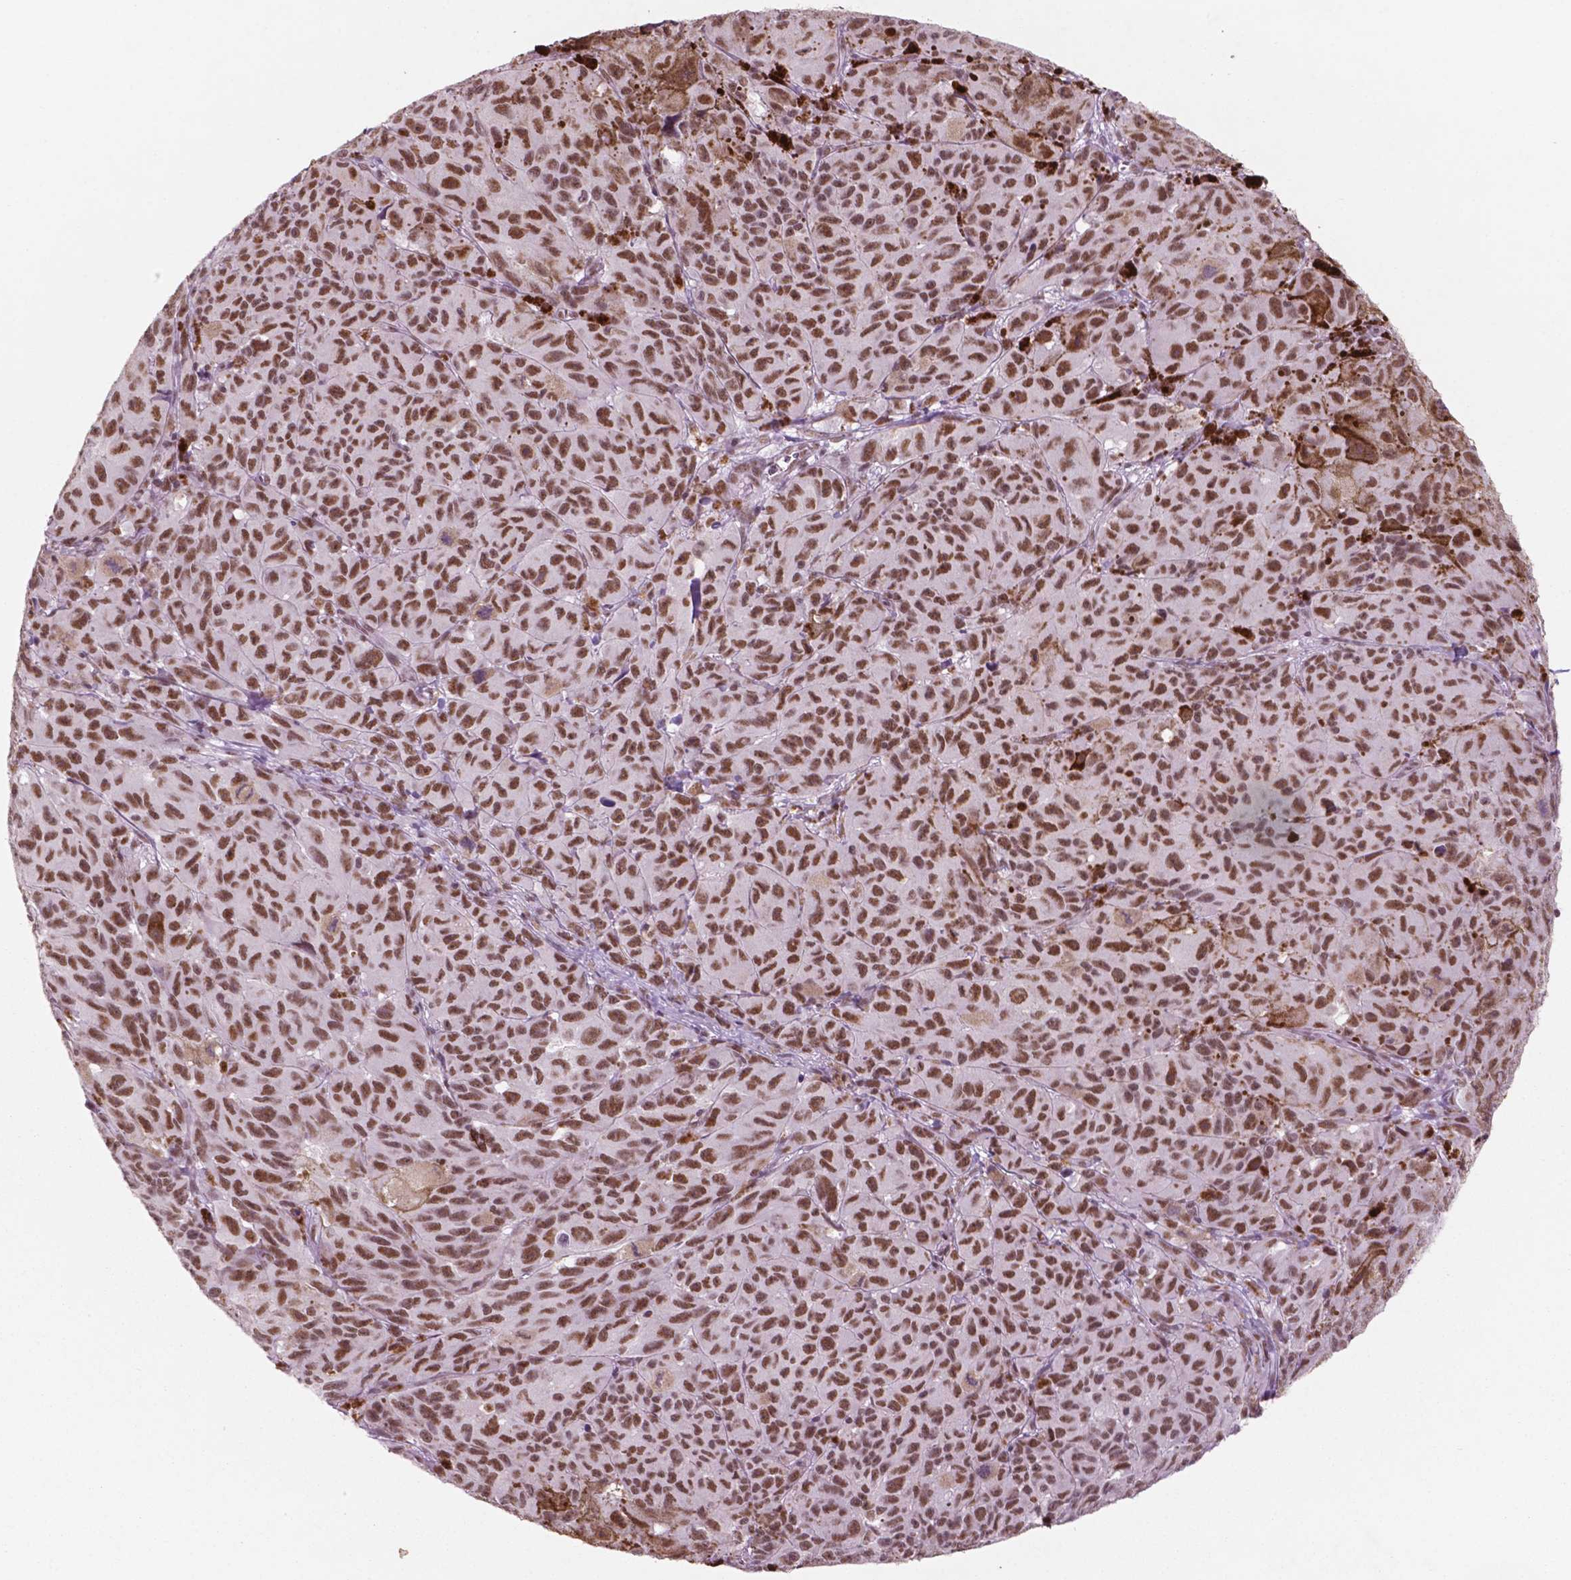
{"staining": {"intensity": "moderate", "quantity": ">75%", "location": "nuclear"}, "tissue": "melanoma", "cell_type": "Tumor cells", "image_type": "cancer", "snomed": [{"axis": "morphology", "description": "Malignant melanoma, NOS"}, {"axis": "topography", "description": "Vulva, labia, clitoris and Bartholin´s gland, NO"}], "caption": "High-power microscopy captured an immunohistochemistry (IHC) image of melanoma, revealing moderate nuclear staining in about >75% of tumor cells.", "gene": "CTR9", "patient": {"sex": "female", "age": 75}}